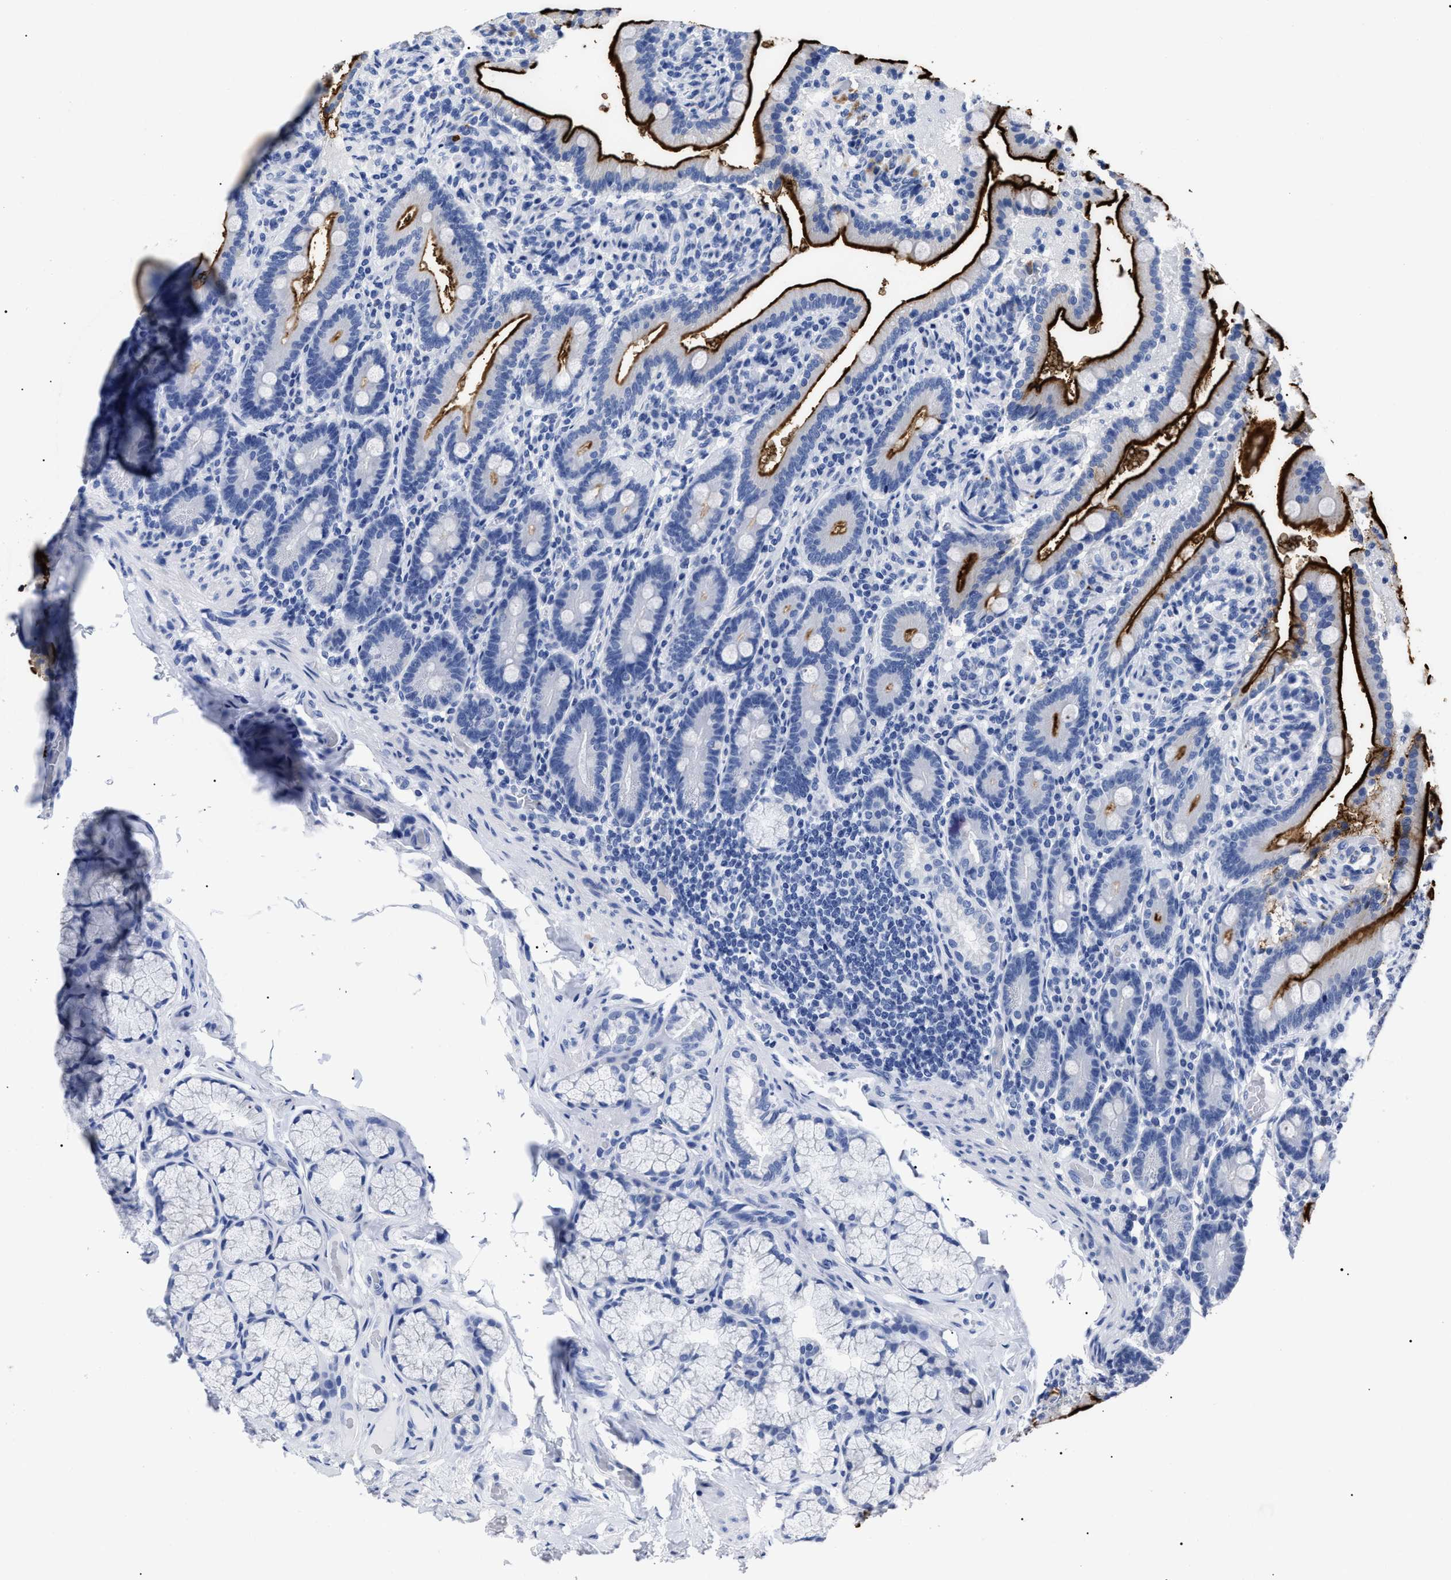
{"staining": {"intensity": "strong", "quantity": "<25%", "location": "cytoplasmic/membranous"}, "tissue": "duodenum", "cell_type": "Glandular cells", "image_type": "normal", "snomed": [{"axis": "morphology", "description": "Normal tissue, NOS"}, {"axis": "topography", "description": "Duodenum"}], "caption": "IHC of normal human duodenum shows medium levels of strong cytoplasmic/membranous positivity in approximately <25% of glandular cells.", "gene": "ALPG", "patient": {"sex": "male", "age": 54}}